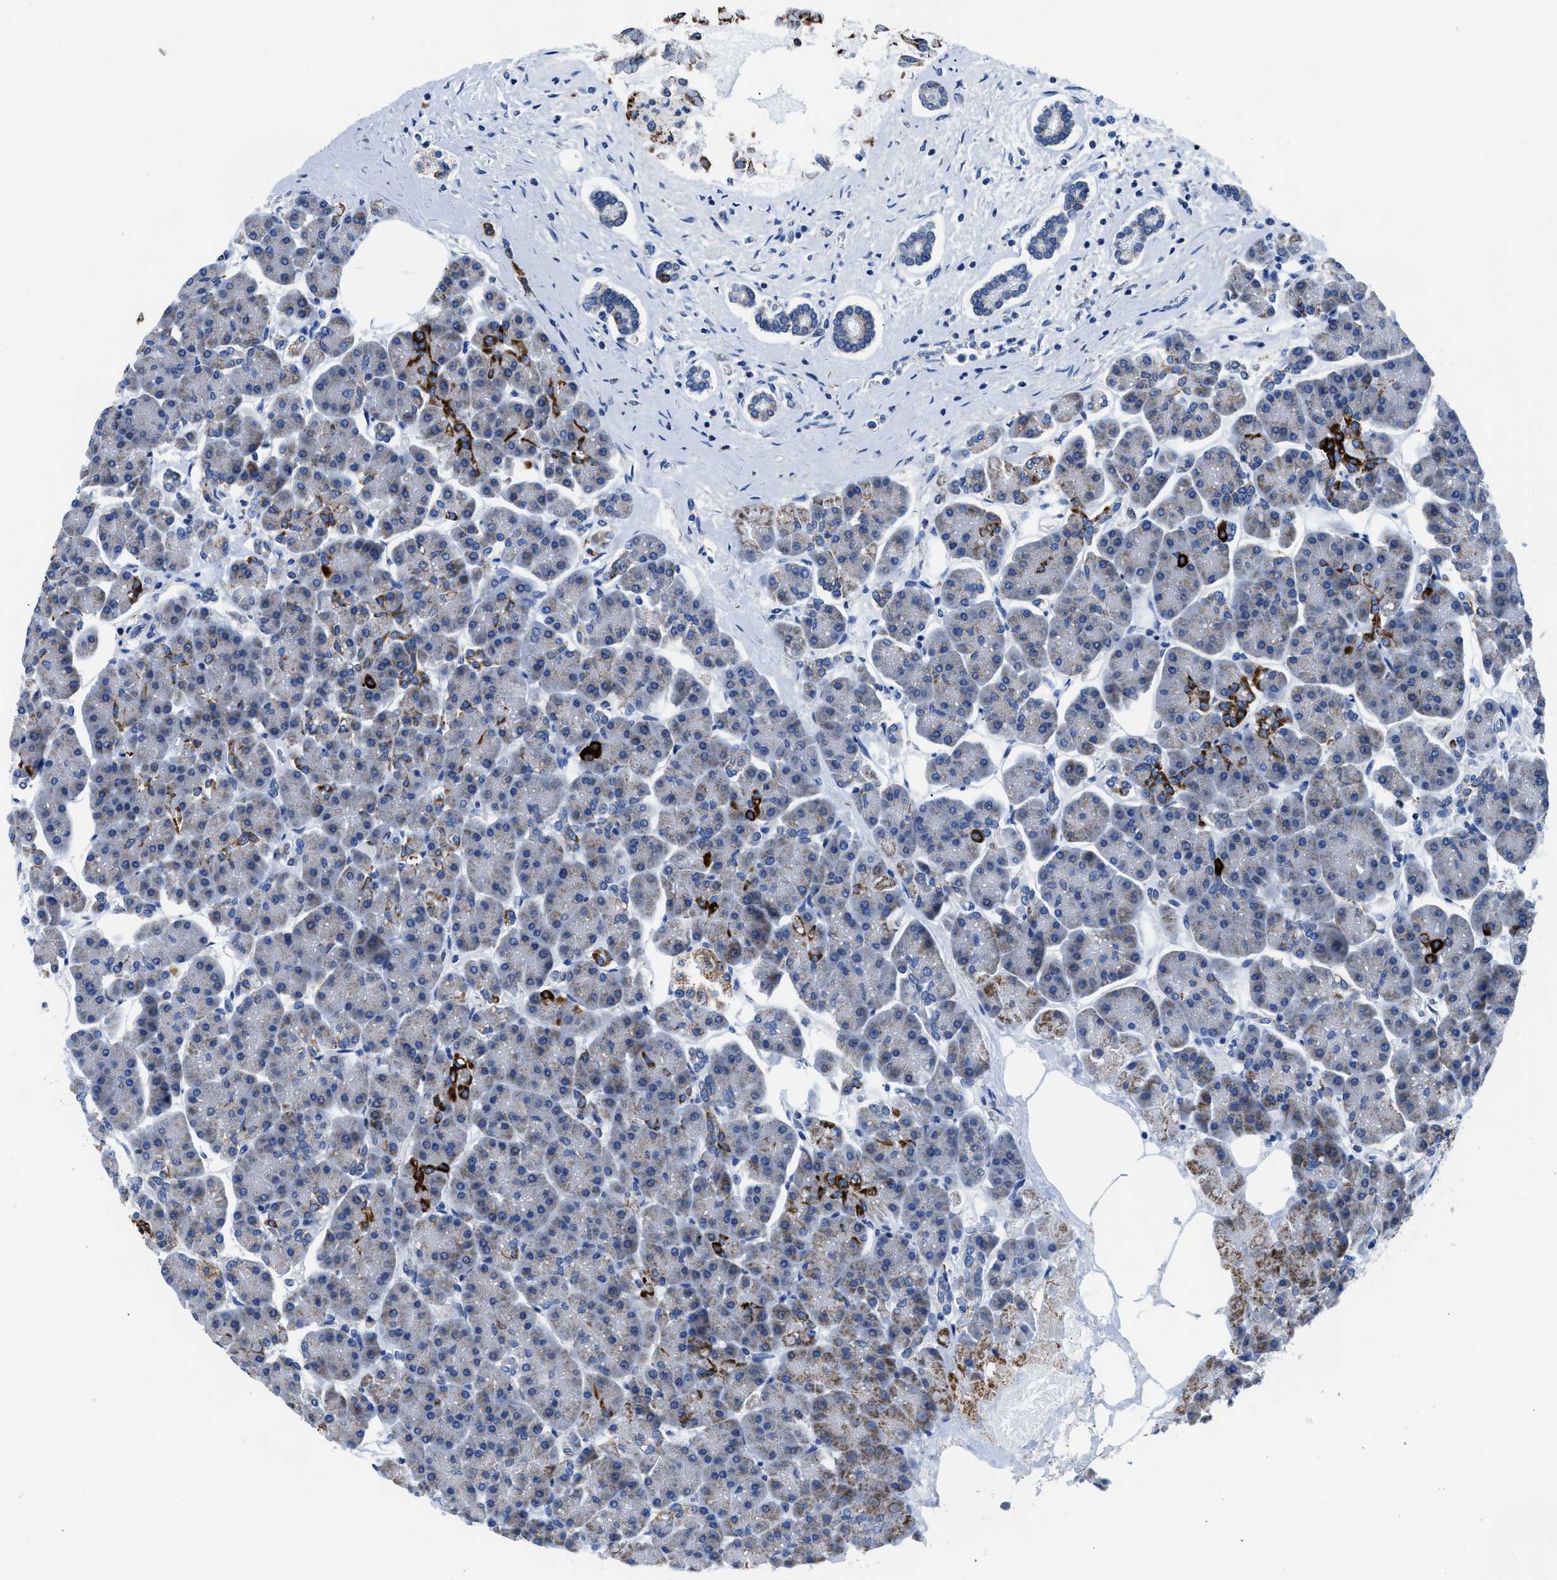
{"staining": {"intensity": "strong", "quantity": "<25%", "location": "cytoplasmic/membranous"}, "tissue": "pancreas", "cell_type": "Exocrine glandular cells", "image_type": "normal", "snomed": [{"axis": "morphology", "description": "Normal tissue, NOS"}, {"axis": "topography", "description": "Pancreas"}], "caption": "This photomicrograph shows immunohistochemistry (IHC) staining of unremarkable human pancreas, with medium strong cytoplasmic/membranous expression in about <25% of exocrine glandular cells.", "gene": "ZDHHC3", "patient": {"sex": "female", "age": 70}}